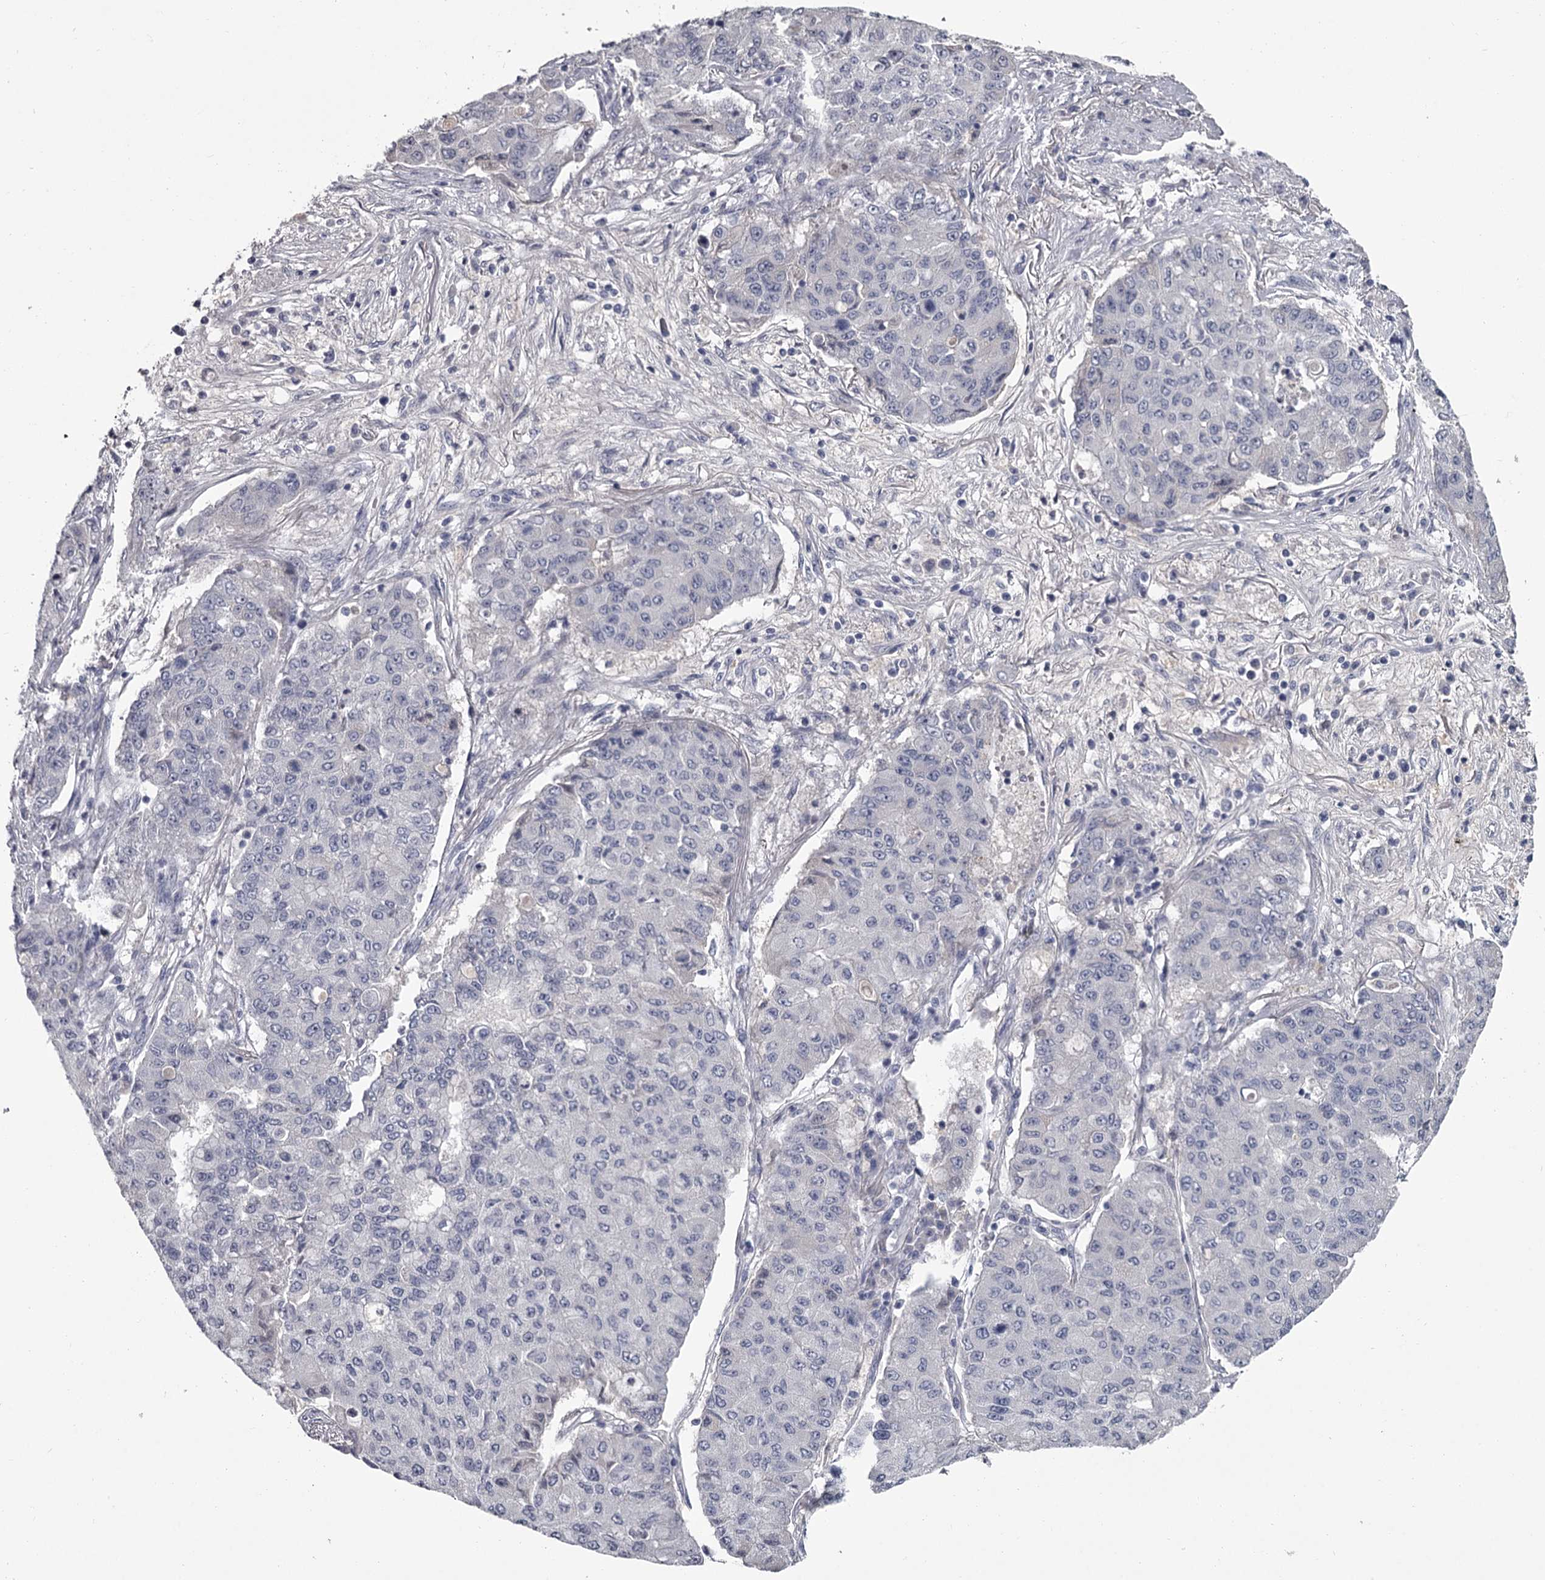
{"staining": {"intensity": "negative", "quantity": "none", "location": "none"}, "tissue": "lung cancer", "cell_type": "Tumor cells", "image_type": "cancer", "snomed": [{"axis": "morphology", "description": "Squamous cell carcinoma, NOS"}, {"axis": "topography", "description": "Lung"}], "caption": "An immunohistochemistry (IHC) photomicrograph of squamous cell carcinoma (lung) is shown. There is no staining in tumor cells of squamous cell carcinoma (lung). (DAB immunohistochemistry (IHC) with hematoxylin counter stain).", "gene": "DAO", "patient": {"sex": "male", "age": 74}}